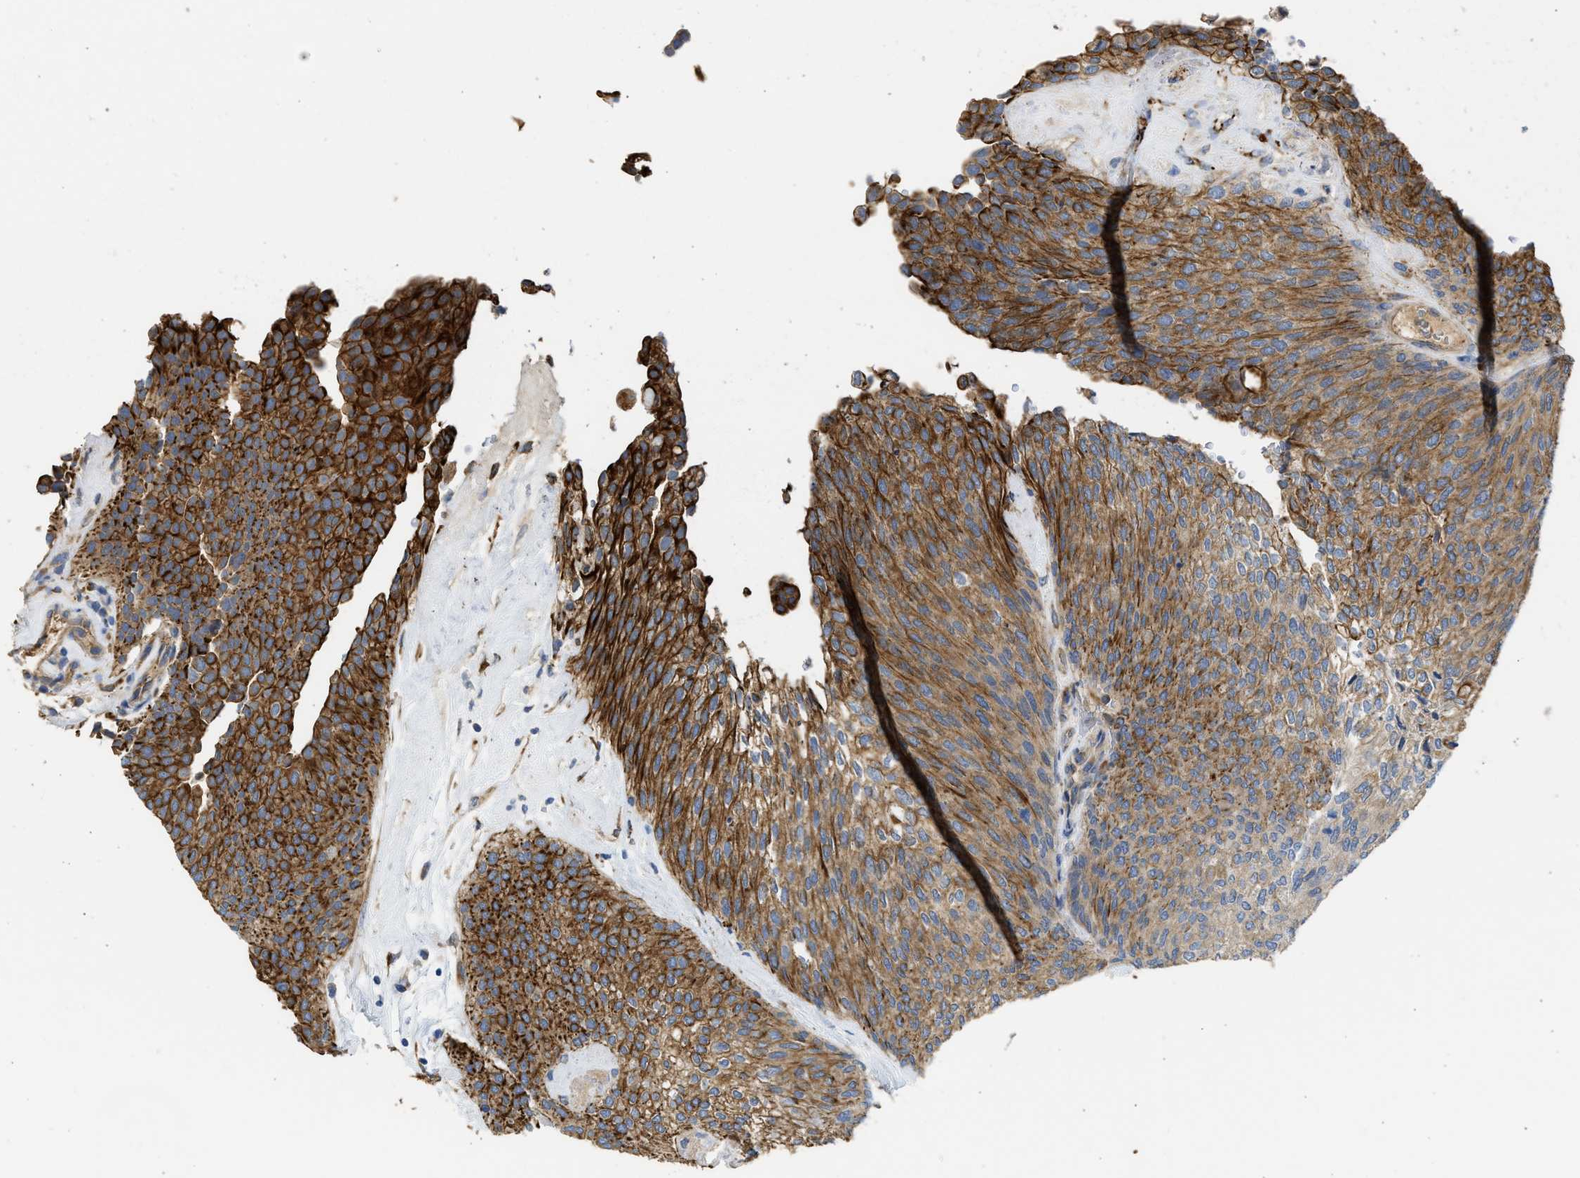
{"staining": {"intensity": "strong", "quantity": ">75%", "location": "cytoplasmic/membranous"}, "tissue": "urothelial cancer", "cell_type": "Tumor cells", "image_type": "cancer", "snomed": [{"axis": "morphology", "description": "Urothelial carcinoma, Low grade"}, {"axis": "topography", "description": "Urinary bladder"}], "caption": "Brown immunohistochemical staining in human low-grade urothelial carcinoma shows strong cytoplasmic/membranous expression in about >75% of tumor cells. (Stains: DAB (3,3'-diaminobenzidine) in brown, nuclei in blue, Microscopy: brightfield microscopy at high magnification).", "gene": "CSRNP2", "patient": {"sex": "female", "age": 79}}